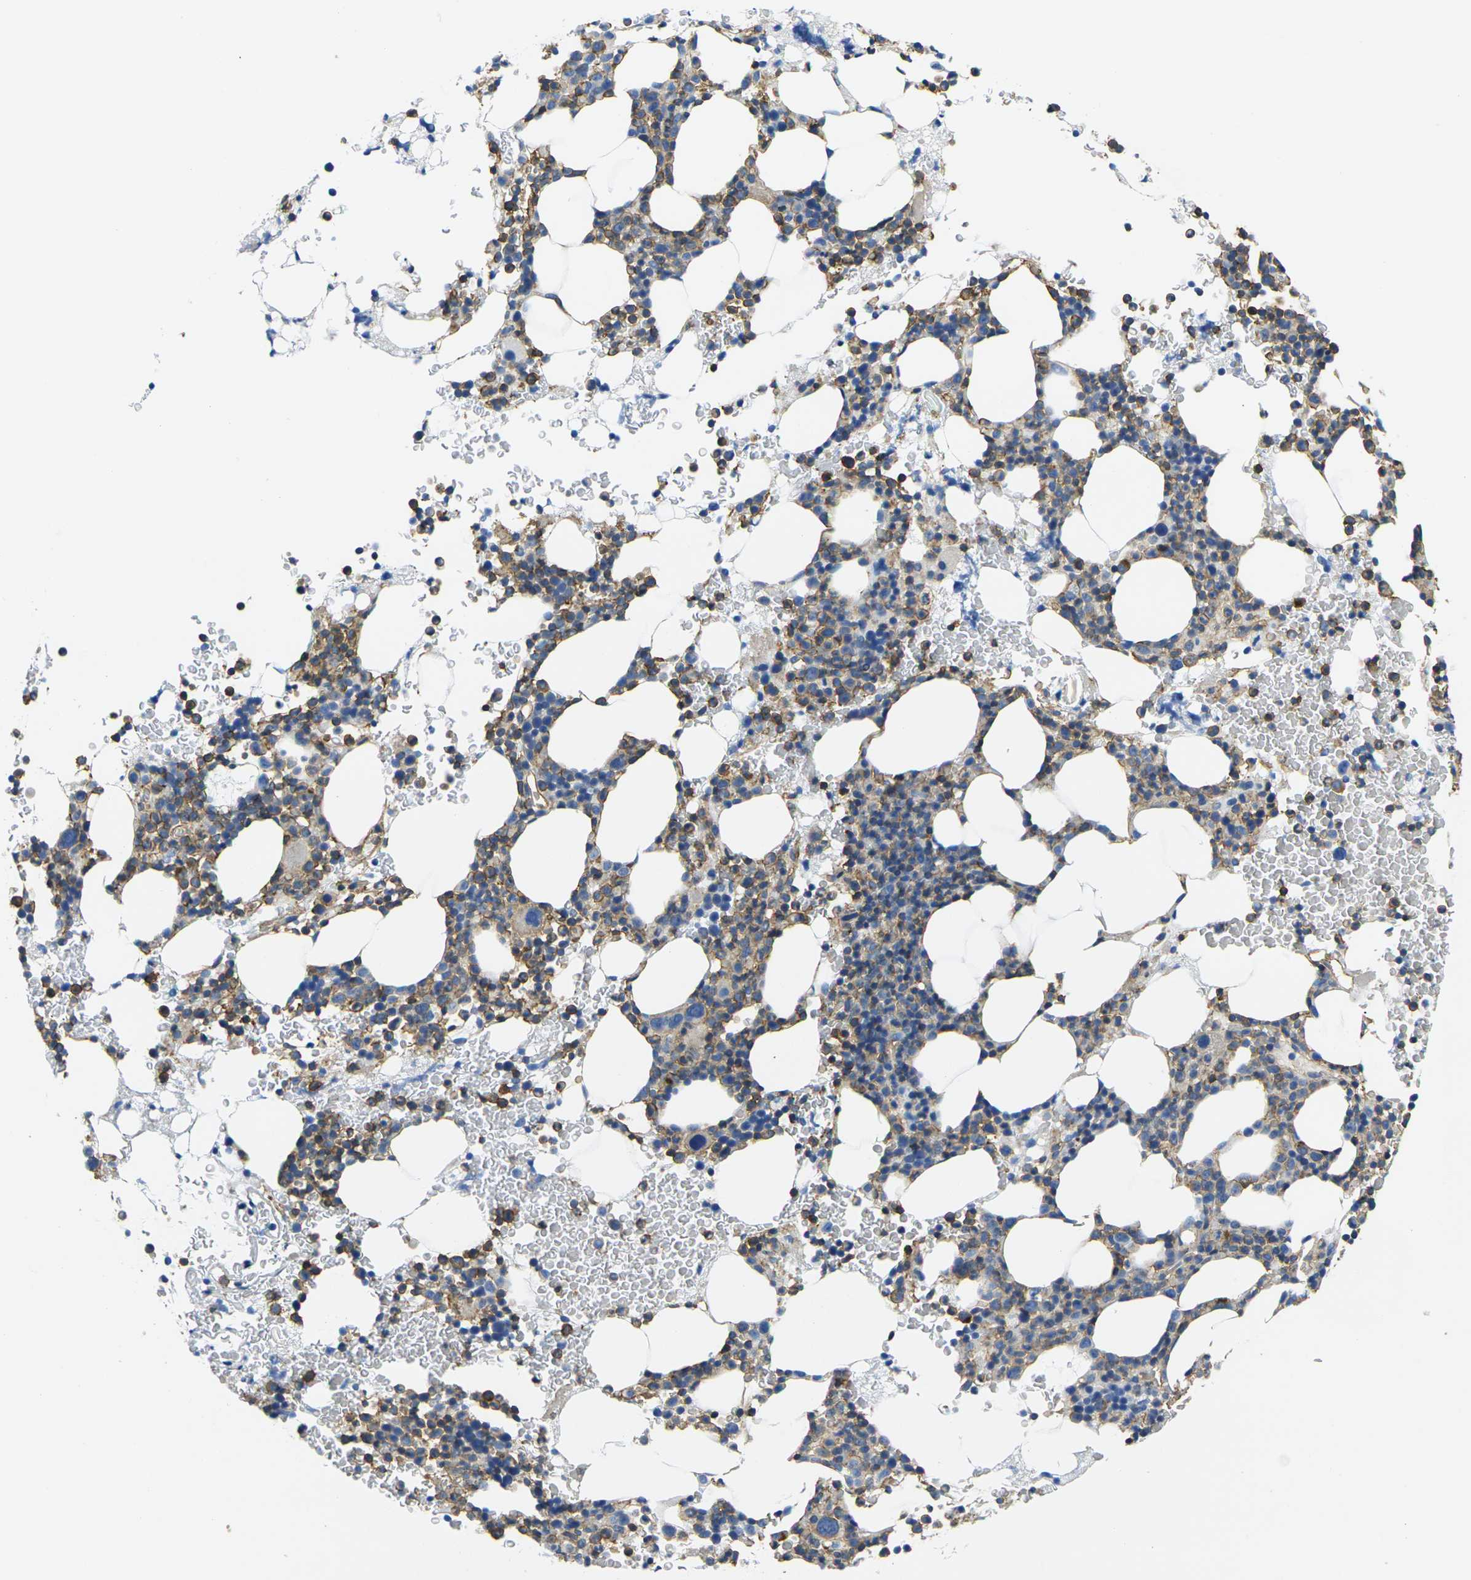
{"staining": {"intensity": "moderate", "quantity": "25%-75%", "location": "cytoplasmic/membranous"}, "tissue": "bone marrow", "cell_type": "Hematopoietic cells", "image_type": "normal", "snomed": [{"axis": "morphology", "description": "Normal tissue, NOS"}, {"axis": "morphology", "description": "Inflammation, NOS"}, {"axis": "topography", "description": "Bone marrow"}], "caption": "Bone marrow was stained to show a protein in brown. There is medium levels of moderate cytoplasmic/membranous staining in about 25%-75% of hematopoietic cells. (DAB (3,3'-diaminobenzidine) IHC, brown staining for protein, blue staining for nuclei).", "gene": "FAM110D", "patient": {"sex": "female", "age": 84}}